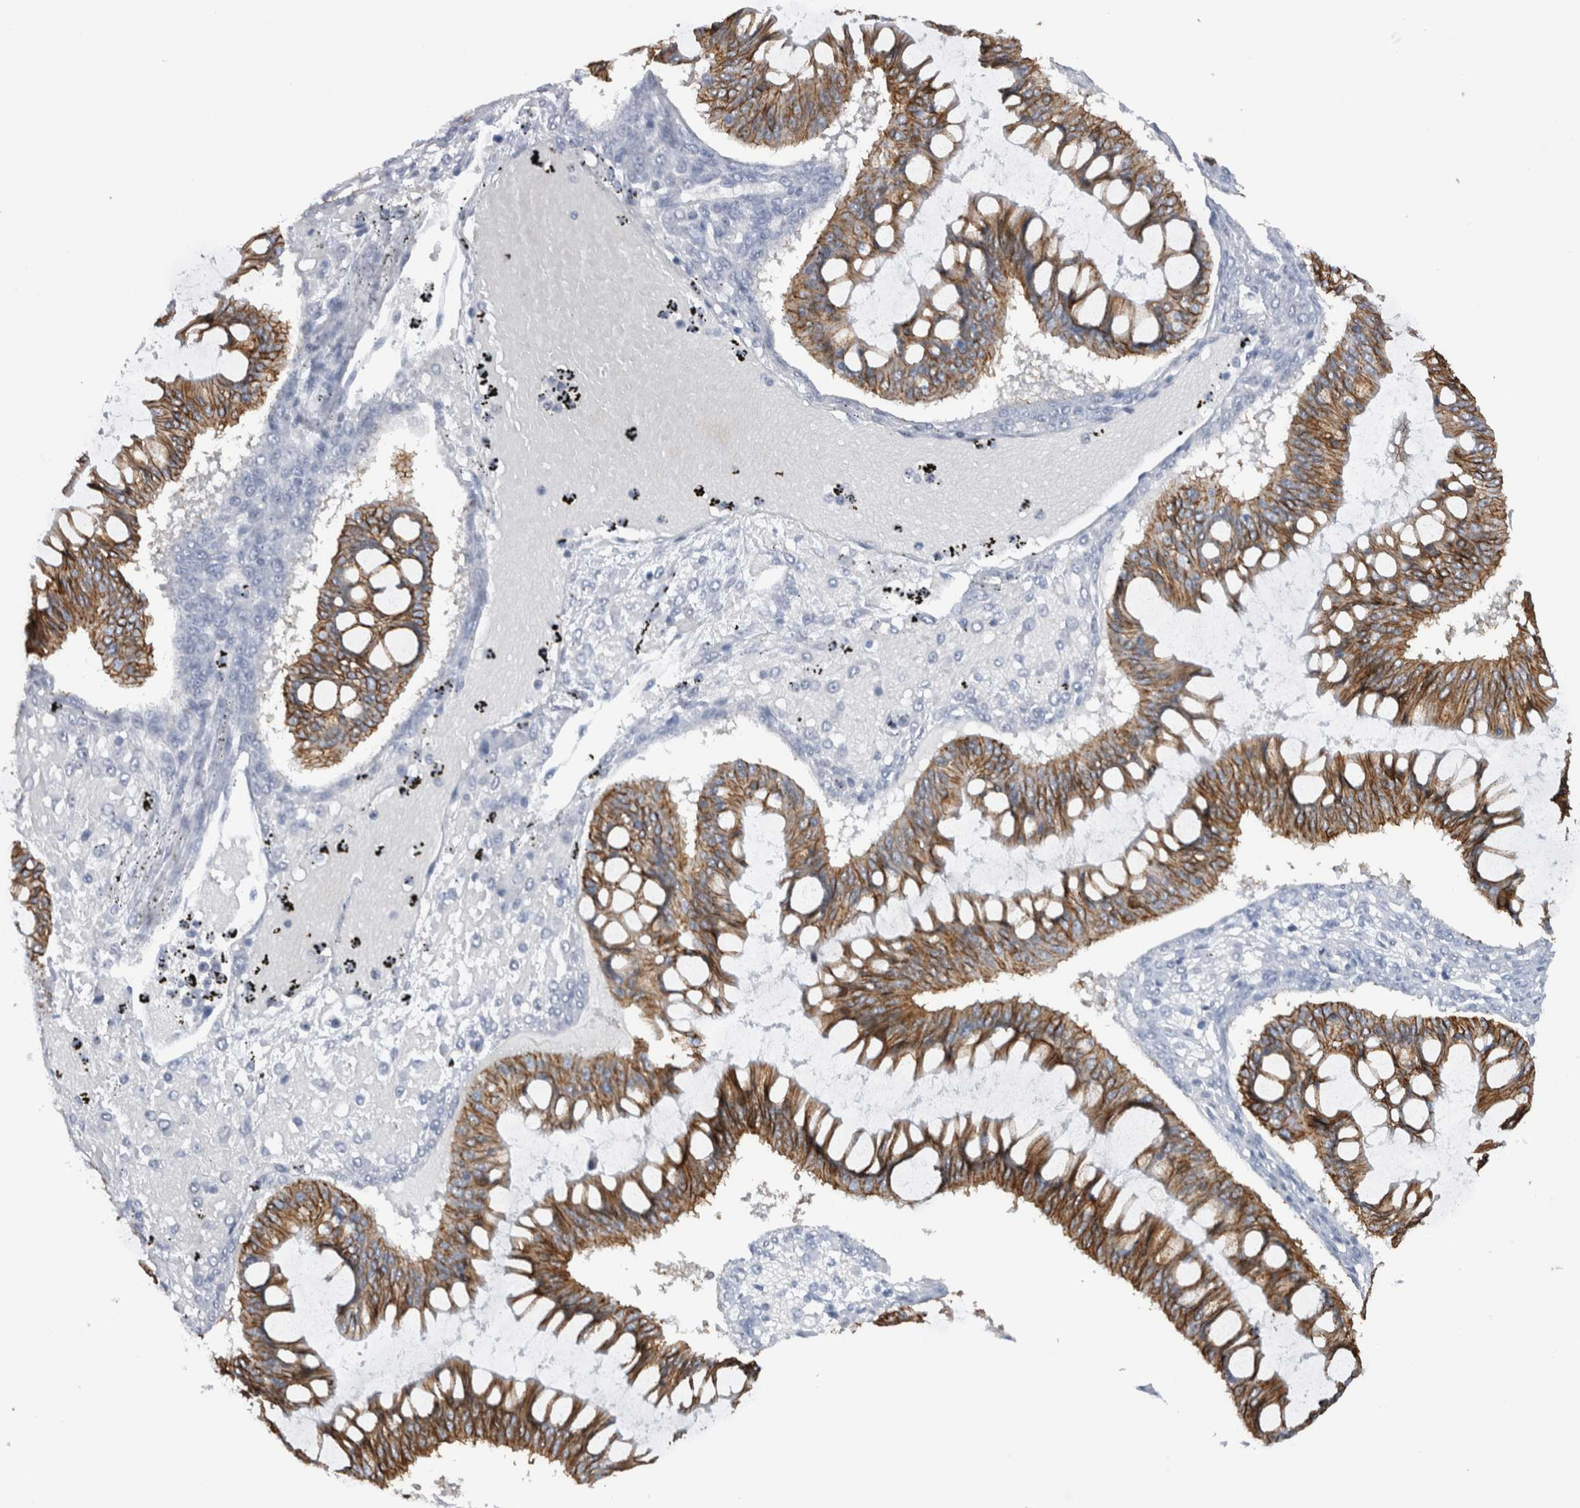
{"staining": {"intensity": "moderate", "quantity": ">75%", "location": "cytoplasmic/membranous"}, "tissue": "ovarian cancer", "cell_type": "Tumor cells", "image_type": "cancer", "snomed": [{"axis": "morphology", "description": "Cystadenocarcinoma, mucinous, NOS"}, {"axis": "topography", "description": "Ovary"}], "caption": "Immunohistochemical staining of mucinous cystadenocarcinoma (ovarian) demonstrates medium levels of moderate cytoplasmic/membranous staining in approximately >75% of tumor cells. The staining was performed using DAB (3,3'-diaminobenzidine), with brown indicating positive protein expression. Nuclei are stained blue with hematoxylin.", "gene": "CDH17", "patient": {"sex": "female", "age": 73}}